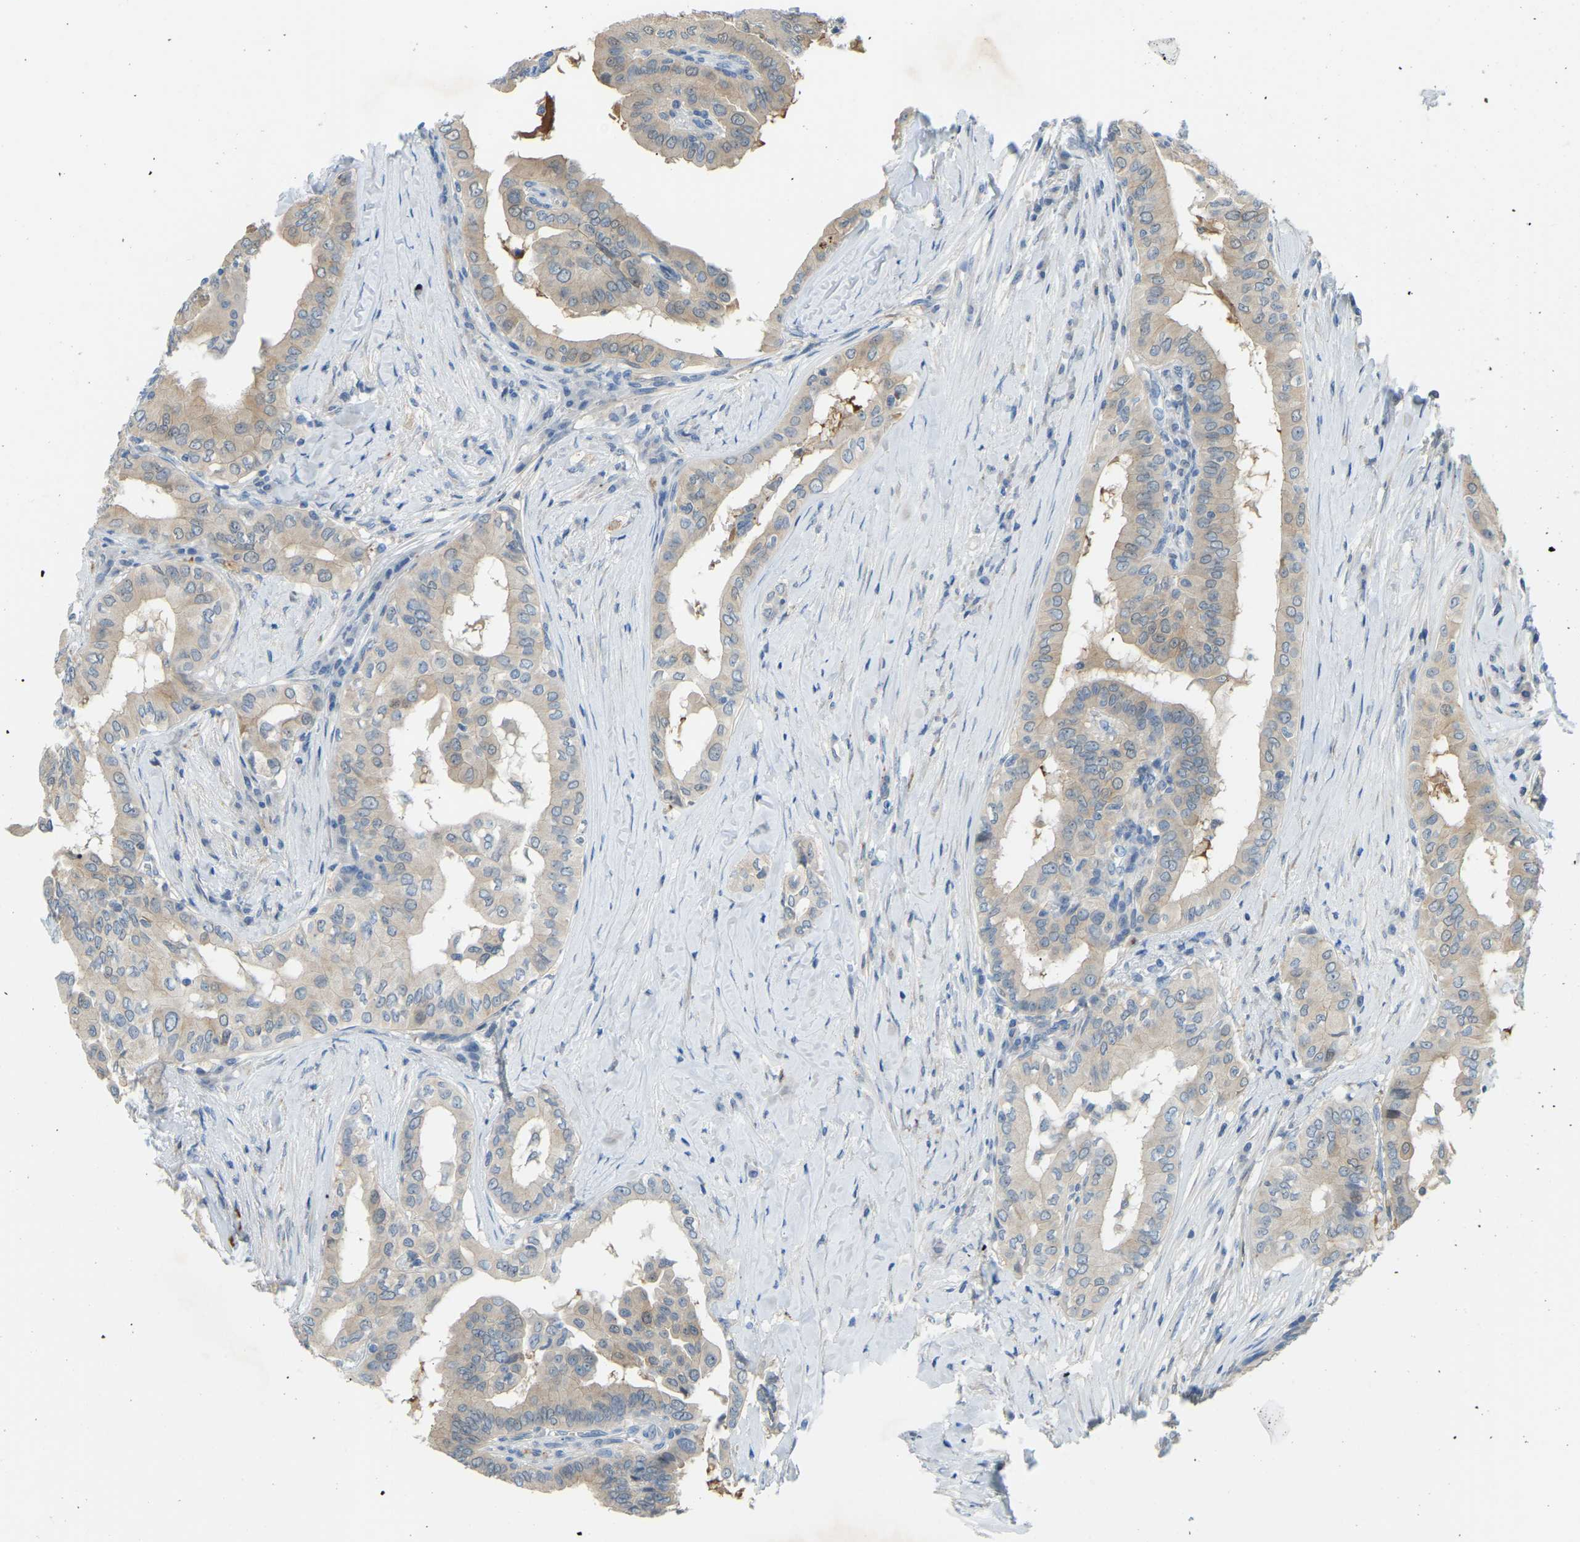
{"staining": {"intensity": "weak", "quantity": ">75%", "location": "cytoplasmic/membranous"}, "tissue": "thyroid cancer", "cell_type": "Tumor cells", "image_type": "cancer", "snomed": [{"axis": "morphology", "description": "Papillary adenocarcinoma, NOS"}, {"axis": "topography", "description": "Thyroid gland"}], "caption": "A micrograph of thyroid cancer stained for a protein exhibits weak cytoplasmic/membranous brown staining in tumor cells.", "gene": "NME8", "patient": {"sex": "male", "age": 33}}